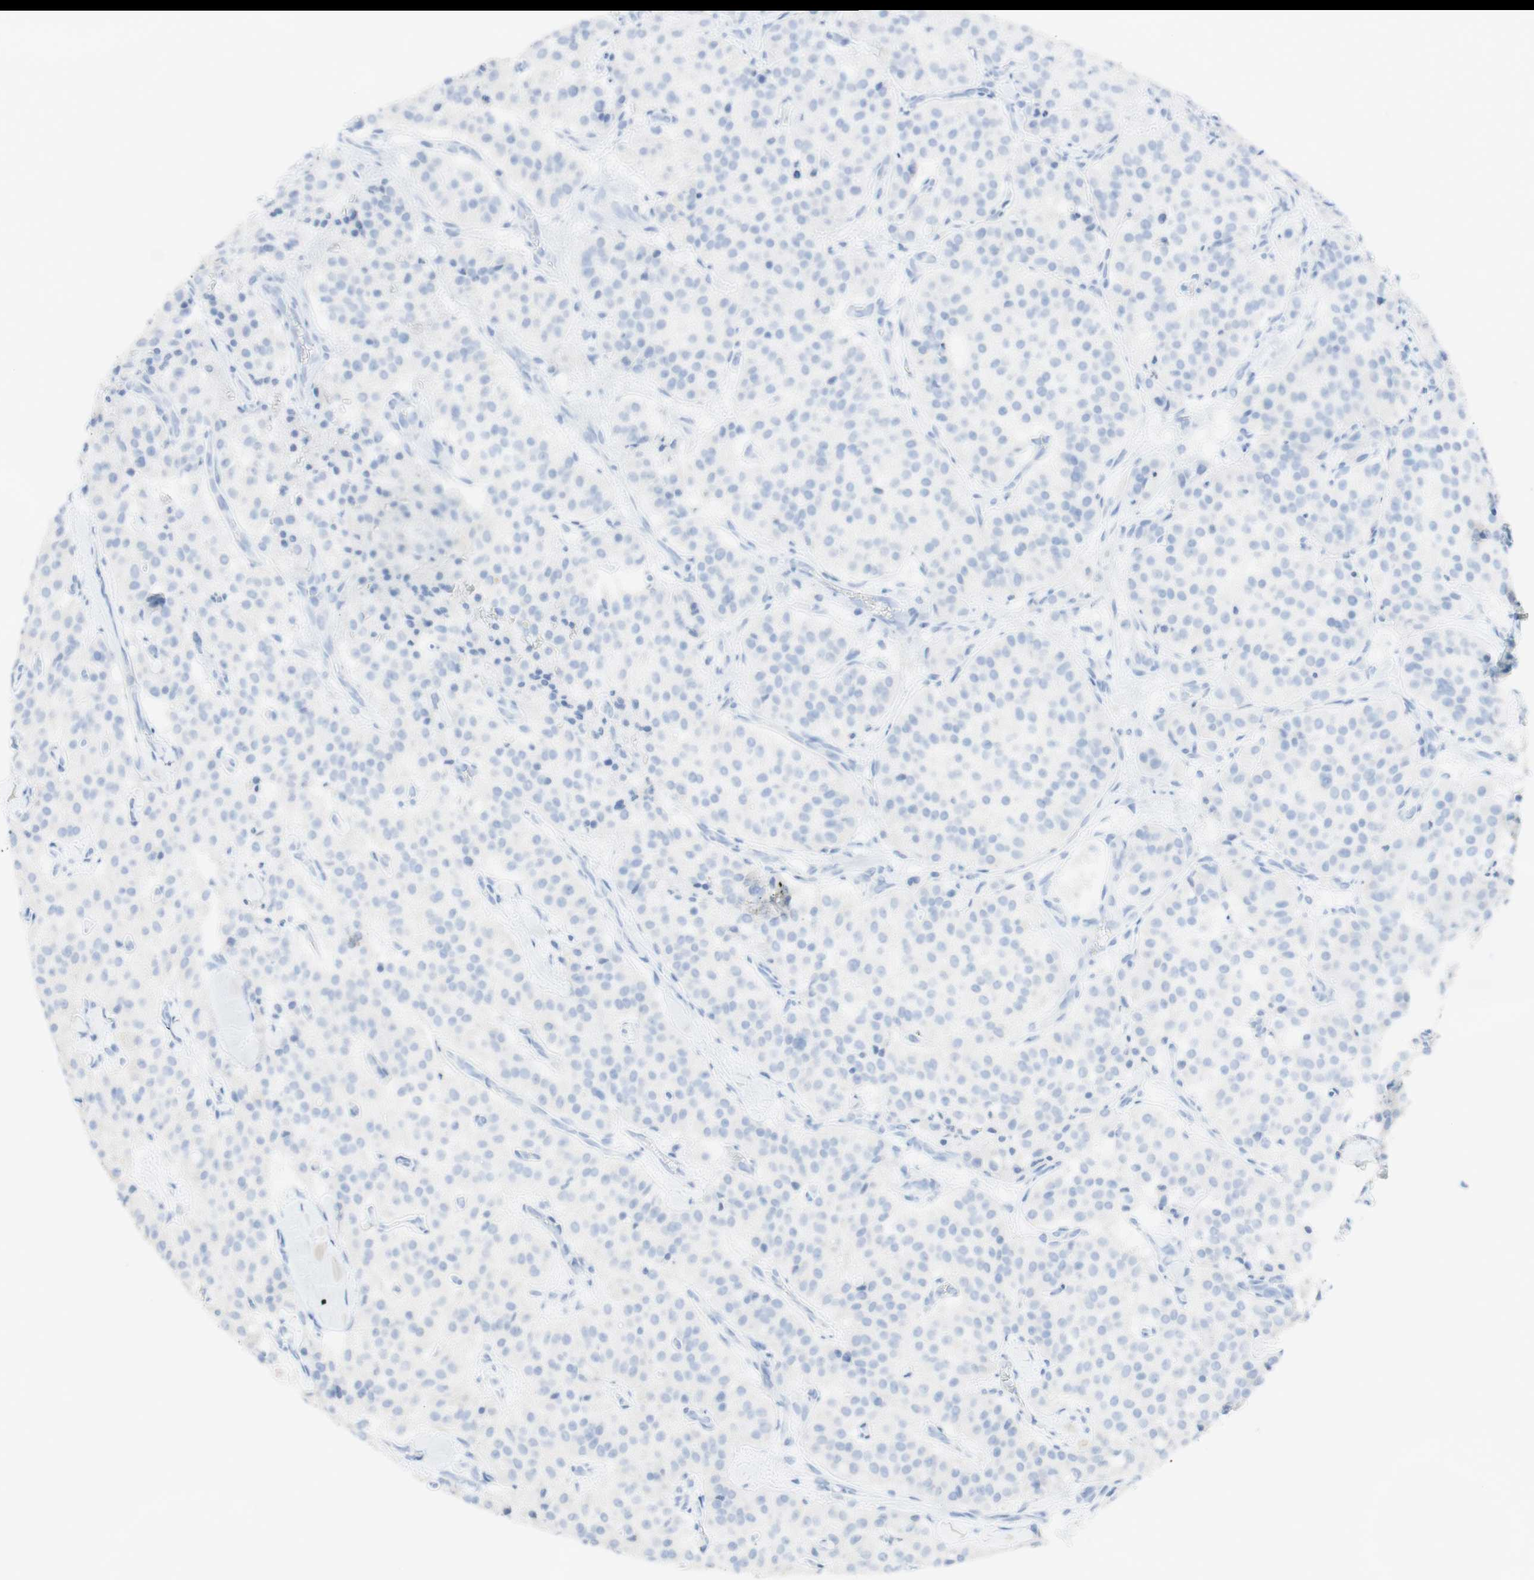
{"staining": {"intensity": "negative", "quantity": "none", "location": "none"}, "tissue": "carcinoid", "cell_type": "Tumor cells", "image_type": "cancer", "snomed": [{"axis": "morphology", "description": "Carcinoid, malignant, NOS"}, {"axis": "topography", "description": "Lung"}], "caption": "High magnification brightfield microscopy of carcinoid stained with DAB (3,3'-diaminobenzidine) (brown) and counterstained with hematoxylin (blue): tumor cells show no significant expression.", "gene": "TPO", "patient": {"sex": "male", "age": 30}}